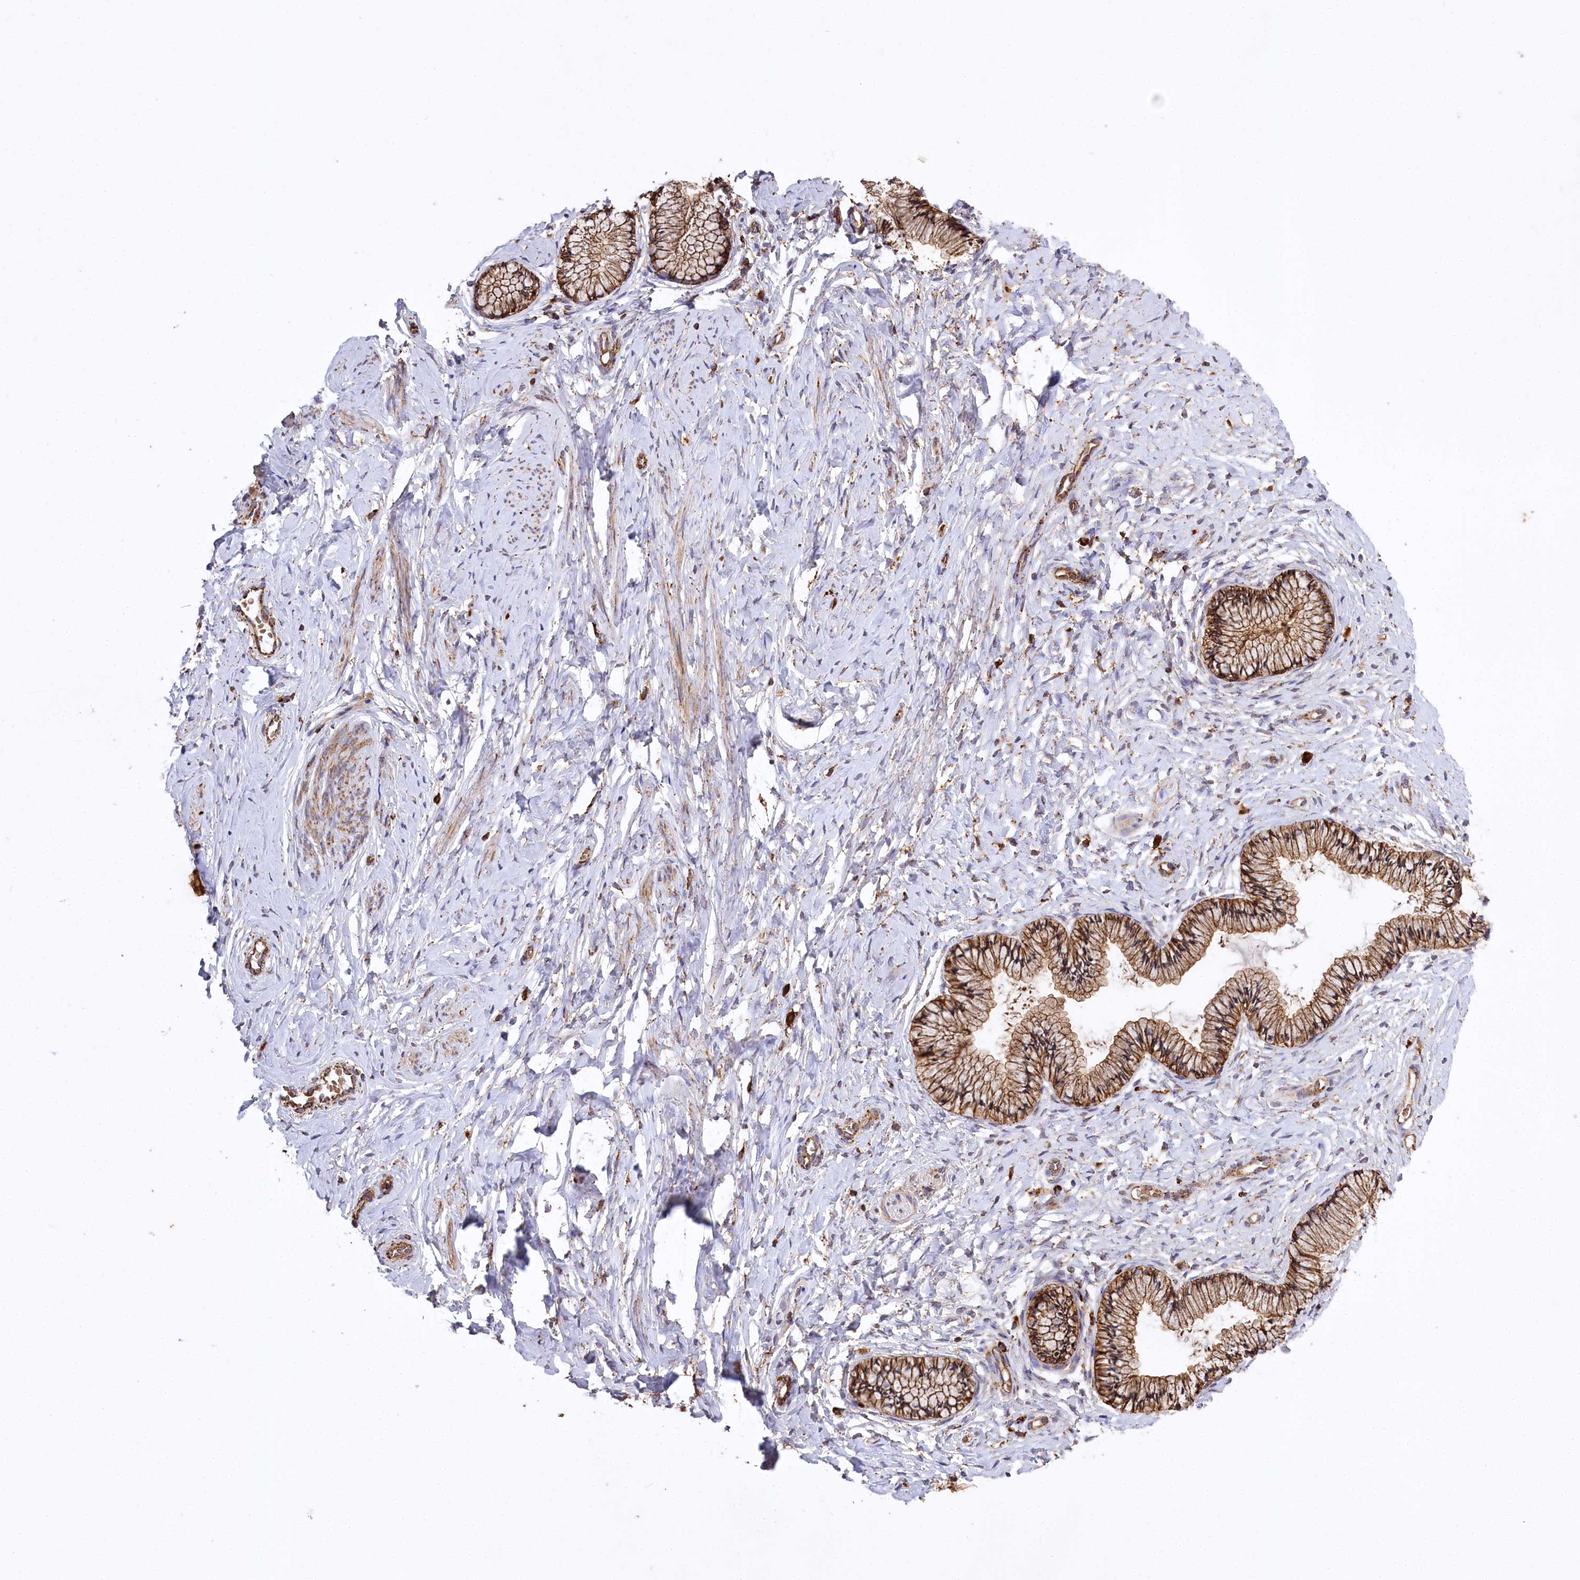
{"staining": {"intensity": "moderate", "quantity": ">75%", "location": "cytoplasmic/membranous"}, "tissue": "cervix", "cell_type": "Glandular cells", "image_type": "normal", "snomed": [{"axis": "morphology", "description": "Normal tissue, NOS"}, {"axis": "topography", "description": "Cervix"}], "caption": "DAB (3,3'-diaminobenzidine) immunohistochemical staining of unremarkable human cervix demonstrates moderate cytoplasmic/membranous protein staining in approximately >75% of glandular cells. Immunohistochemistry (ihc) stains the protein of interest in brown and the nuclei are stained blue.", "gene": "CARD19", "patient": {"sex": "female", "age": 33}}